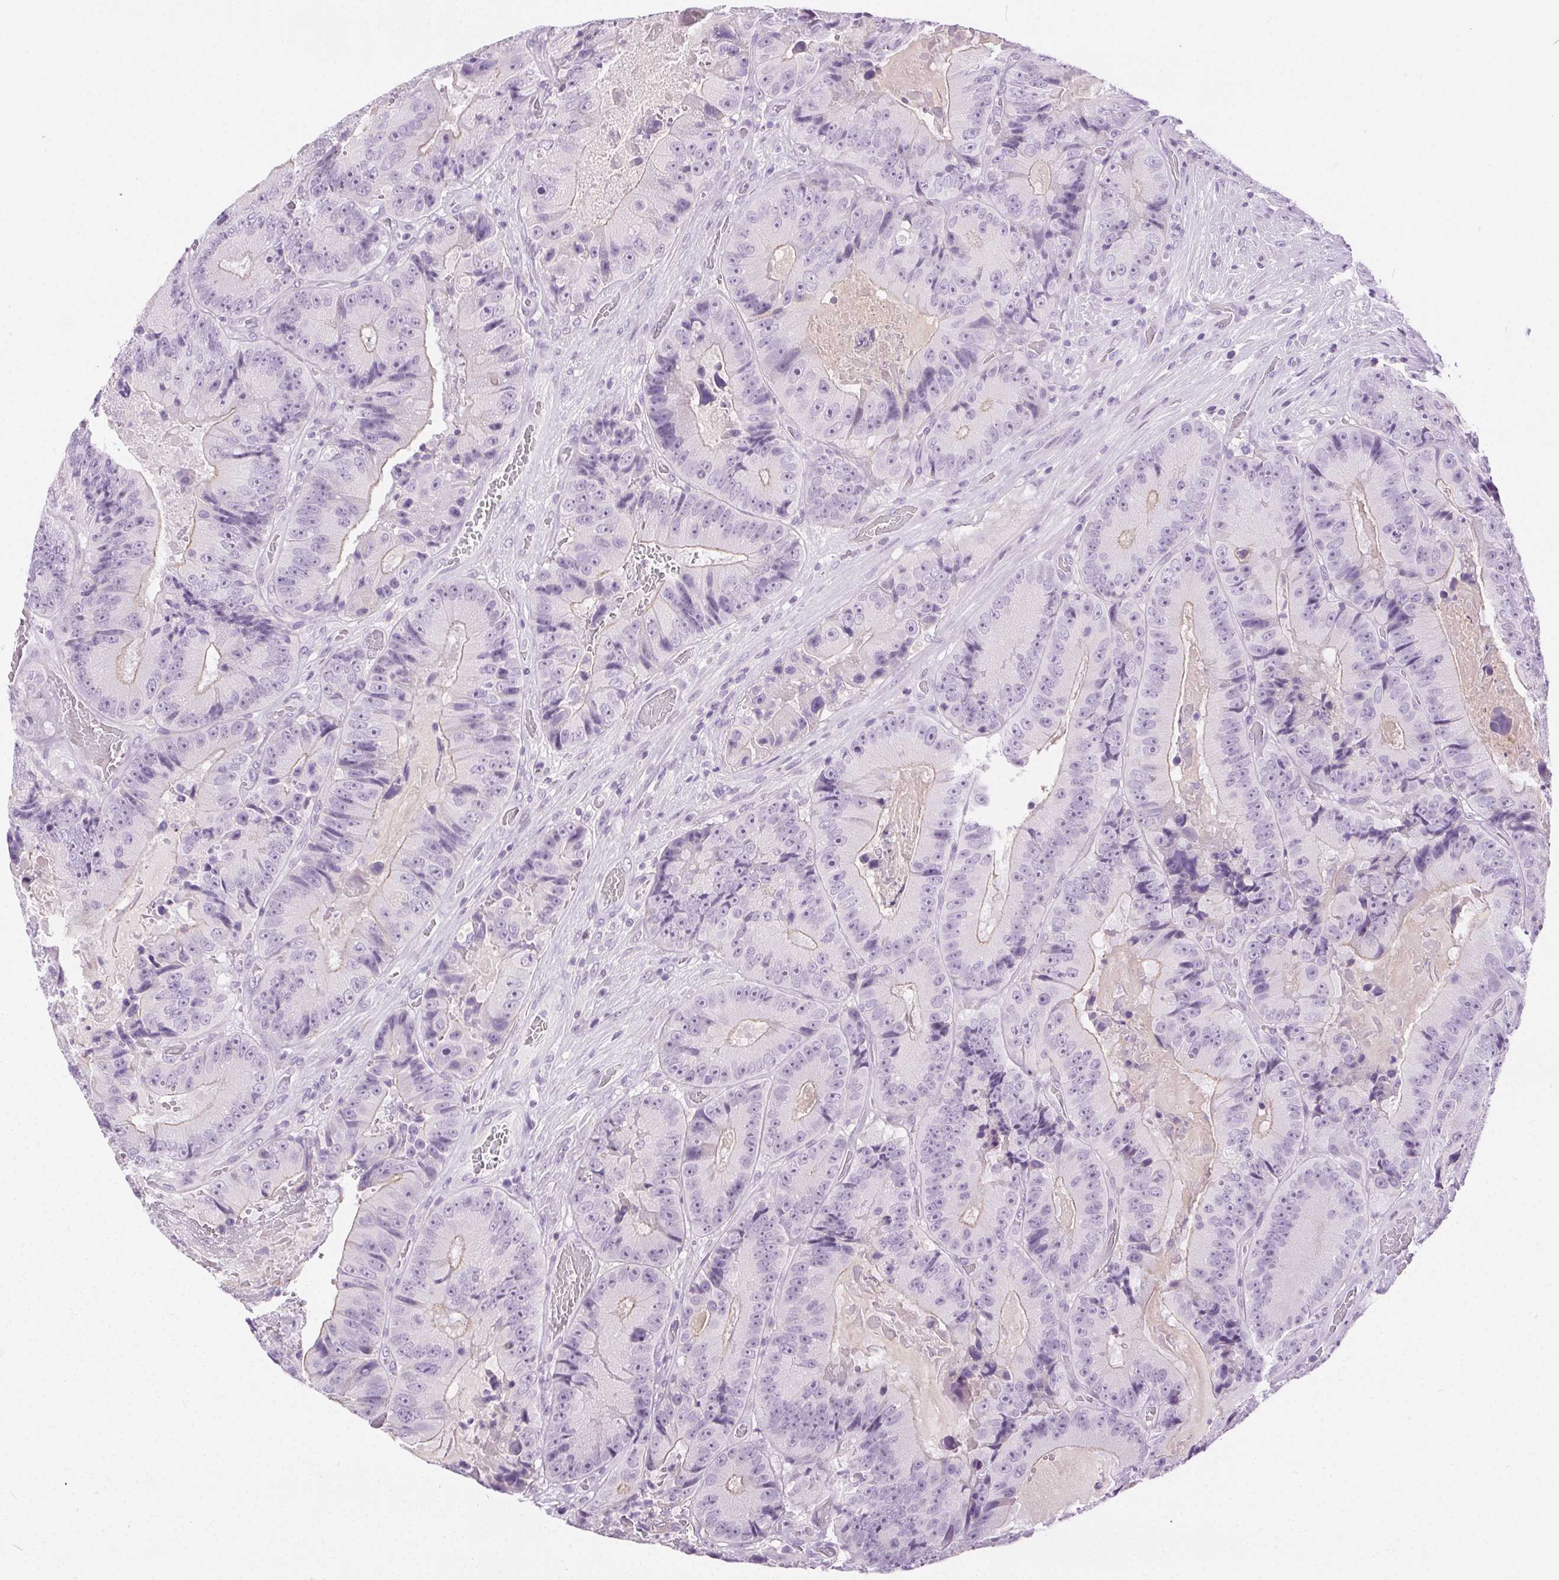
{"staining": {"intensity": "negative", "quantity": "none", "location": "none"}, "tissue": "colorectal cancer", "cell_type": "Tumor cells", "image_type": "cancer", "snomed": [{"axis": "morphology", "description": "Adenocarcinoma, NOS"}, {"axis": "topography", "description": "Colon"}], "caption": "Immunohistochemistry photomicrograph of neoplastic tissue: human colorectal cancer (adenocarcinoma) stained with DAB displays no significant protein staining in tumor cells.", "gene": "C20orf85", "patient": {"sex": "female", "age": 86}}